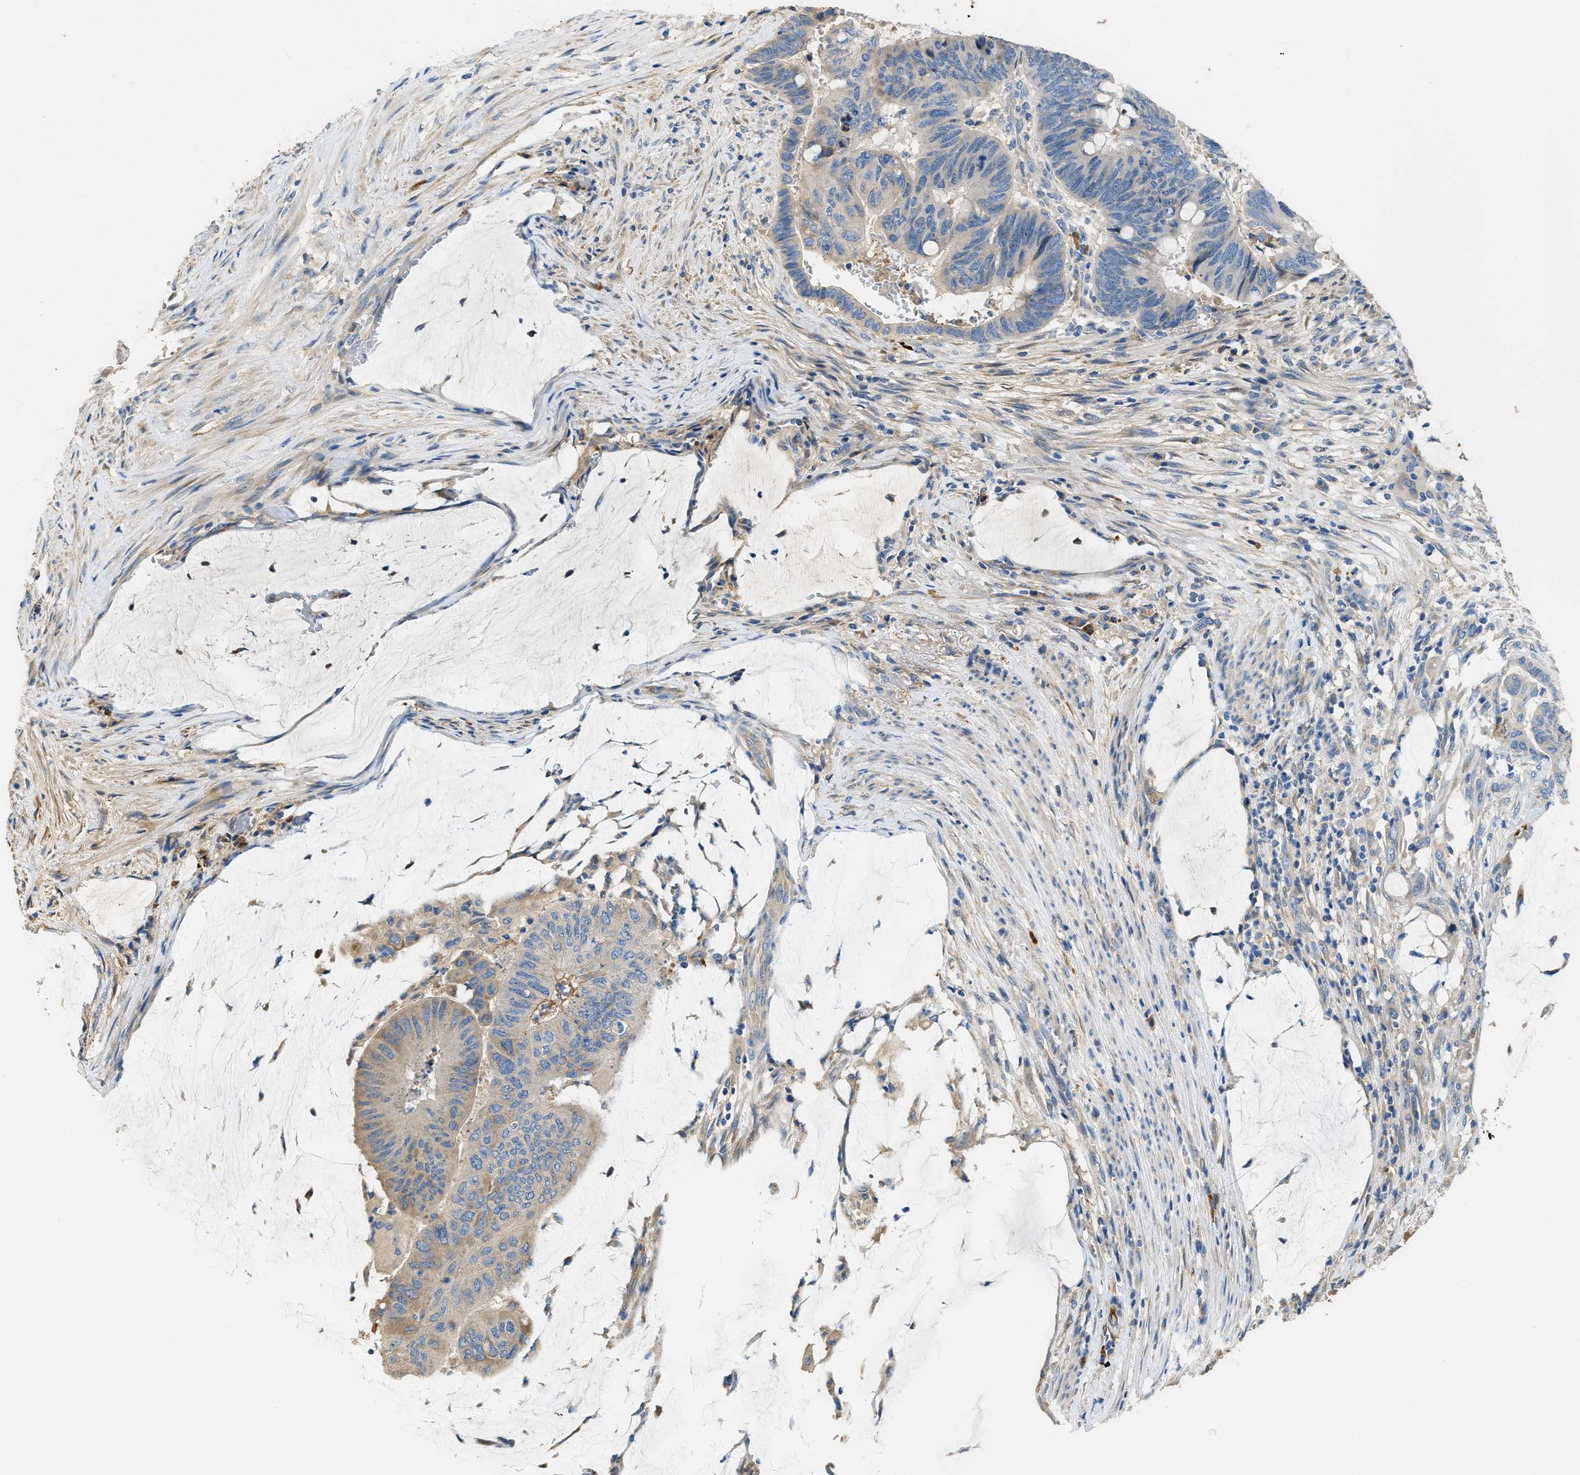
{"staining": {"intensity": "weak", "quantity": "<25%", "location": "cytoplasmic/membranous"}, "tissue": "colorectal cancer", "cell_type": "Tumor cells", "image_type": "cancer", "snomed": [{"axis": "morphology", "description": "Normal tissue, NOS"}, {"axis": "morphology", "description": "Adenocarcinoma, NOS"}, {"axis": "topography", "description": "Rectum"}], "caption": "Tumor cells are negative for brown protein staining in colorectal cancer (adenocarcinoma).", "gene": "RIPK2", "patient": {"sex": "male", "age": 92}}